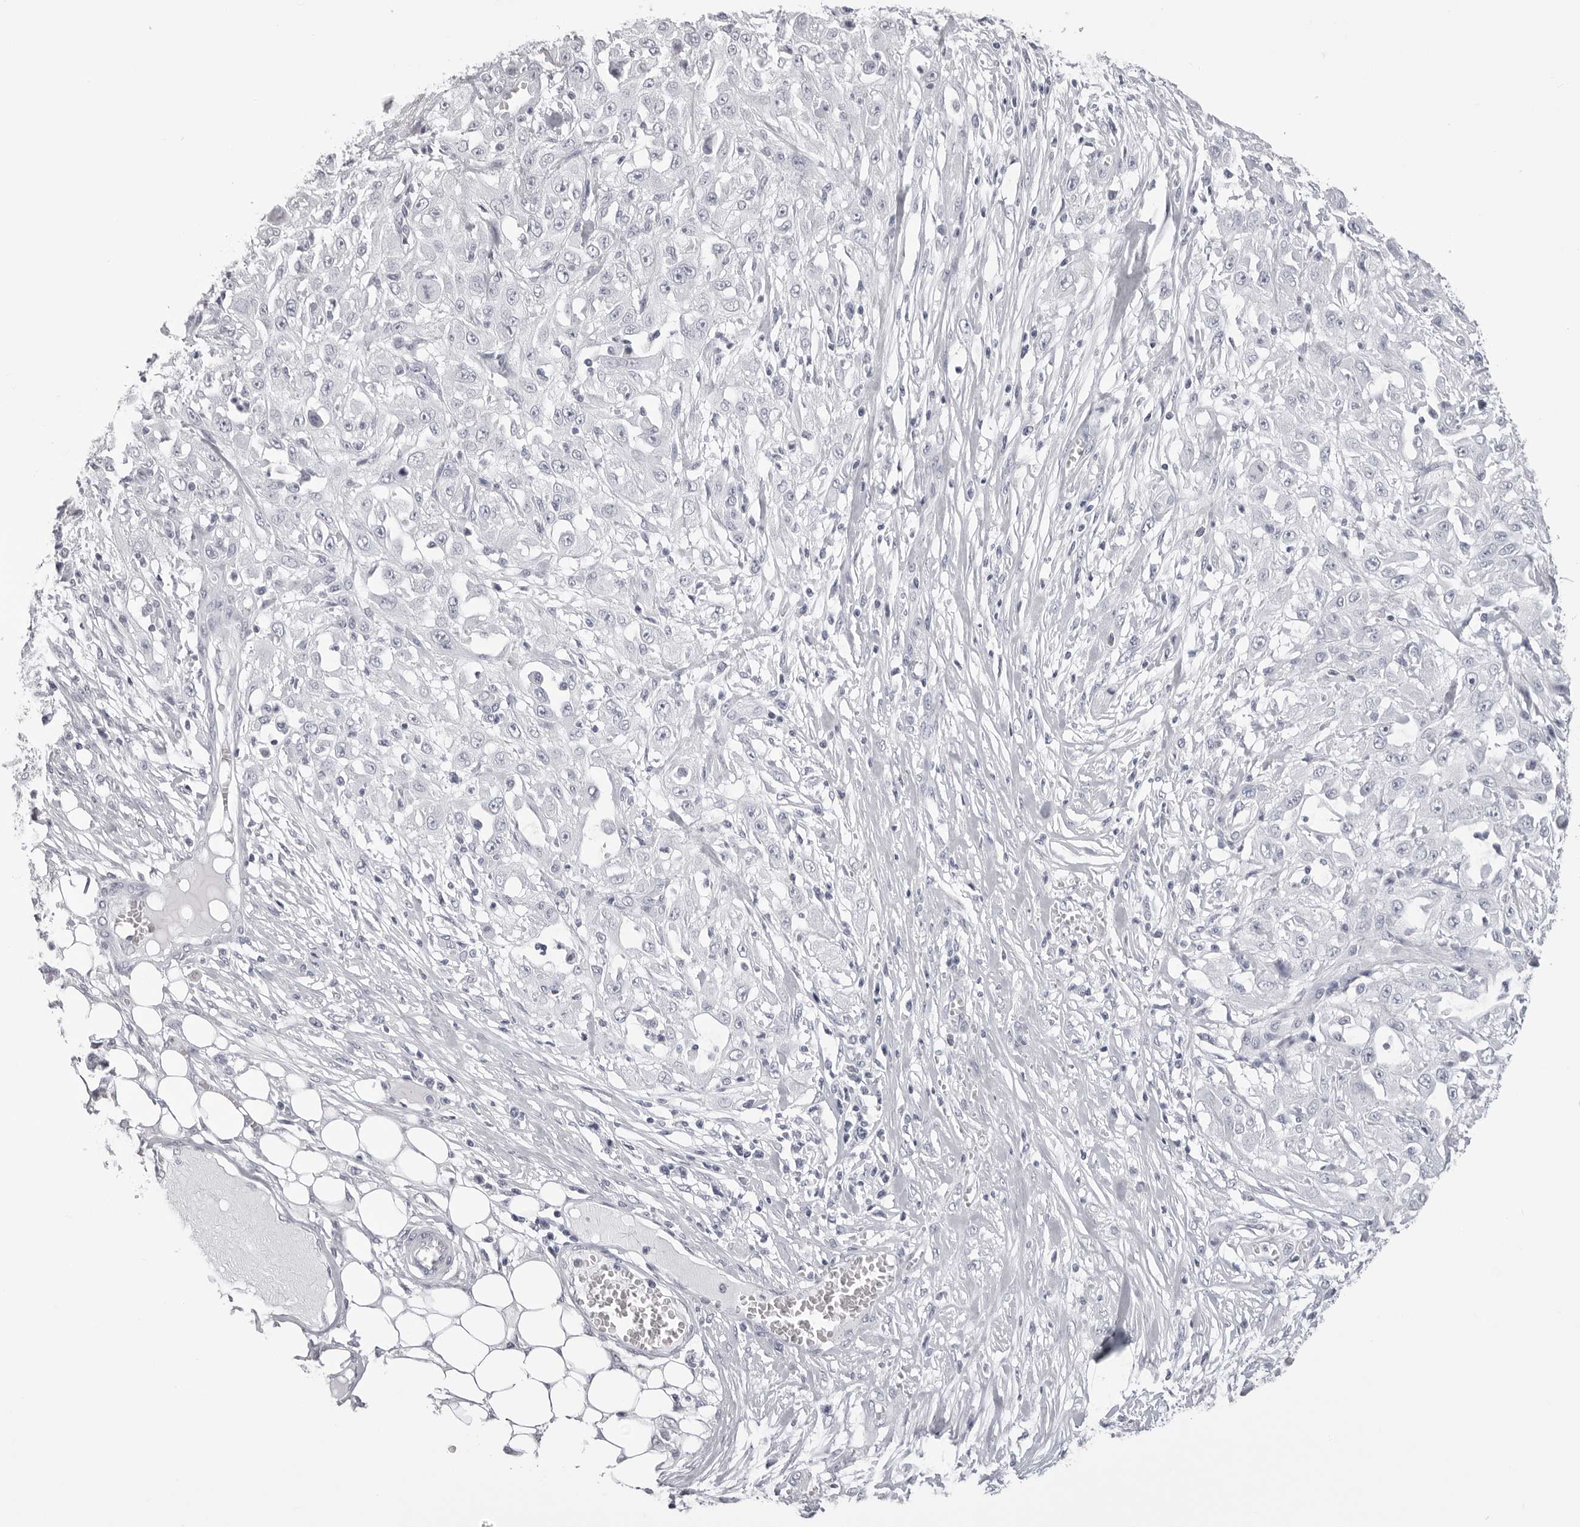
{"staining": {"intensity": "negative", "quantity": "none", "location": "none"}, "tissue": "skin cancer", "cell_type": "Tumor cells", "image_type": "cancer", "snomed": [{"axis": "morphology", "description": "Squamous cell carcinoma, NOS"}, {"axis": "morphology", "description": "Squamous cell carcinoma, metastatic, NOS"}, {"axis": "topography", "description": "Skin"}, {"axis": "topography", "description": "Lymph node"}], "caption": "Skin squamous cell carcinoma stained for a protein using immunohistochemistry (IHC) displays no positivity tumor cells.", "gene": "CST1", "patient": {"sex": "male", "age": 75}}